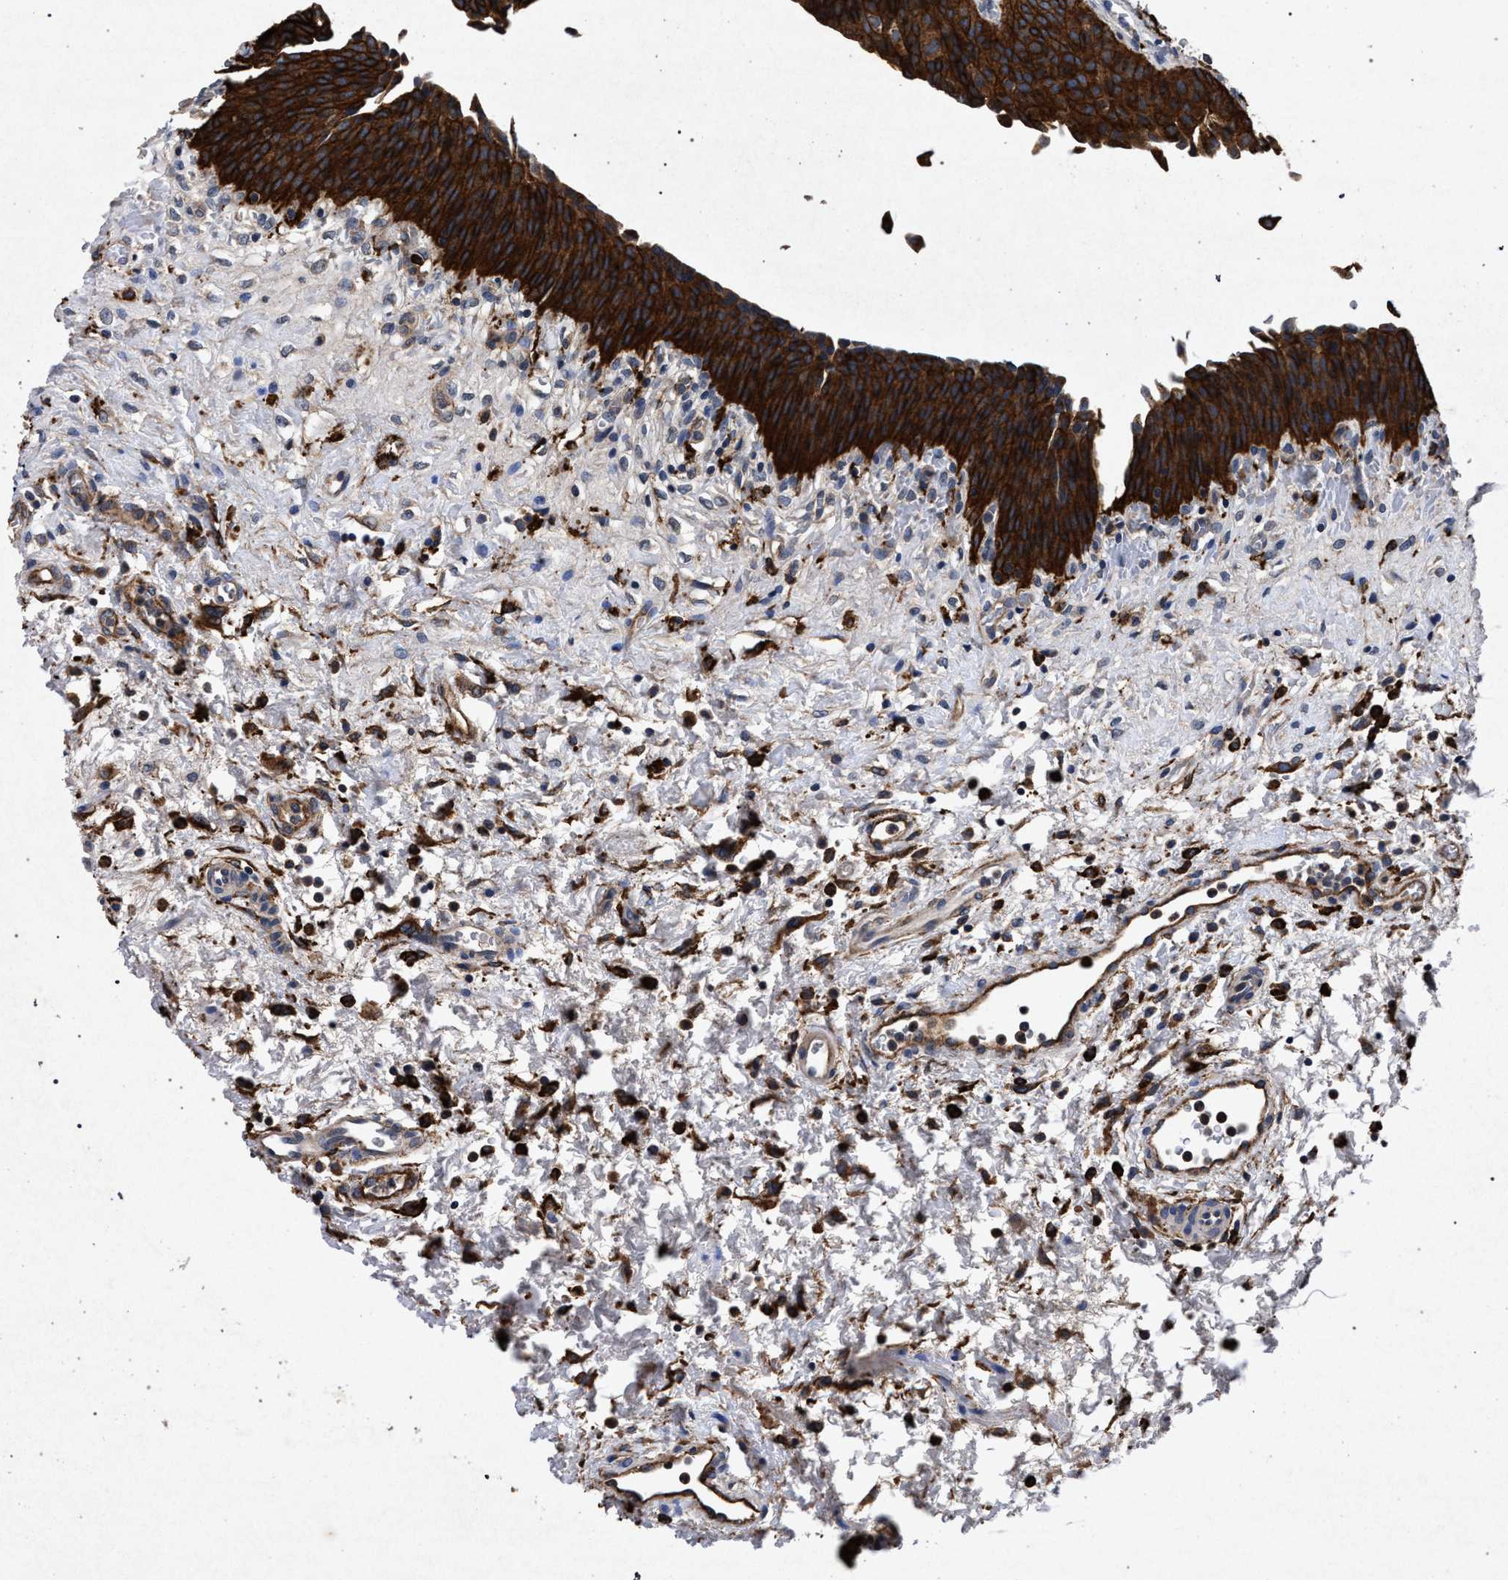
{"staining": {"intensity": "strong", "quantity": ">75%", "location": "cytoplasmic/membranous"}, "tissue": "urinary bladder", "cell_type": "Urothelial cells", "image_type": "normal", "snomed": [{"axis": "morphology", "description": "Normal tissue, NOS"}, {"axis": "morphology", "description": "Dysplasia, NOS"}, {"axis": "topography", "description": "Urinary bladder"}], "caption": "Protein expression analysis of normal human urinary bladder reveals strong cytoplasmic/membranous staining in approximately >75% of urothelial cells.", "gene": "MARCKS", "patient": {"sex": "male", "age": 35}}